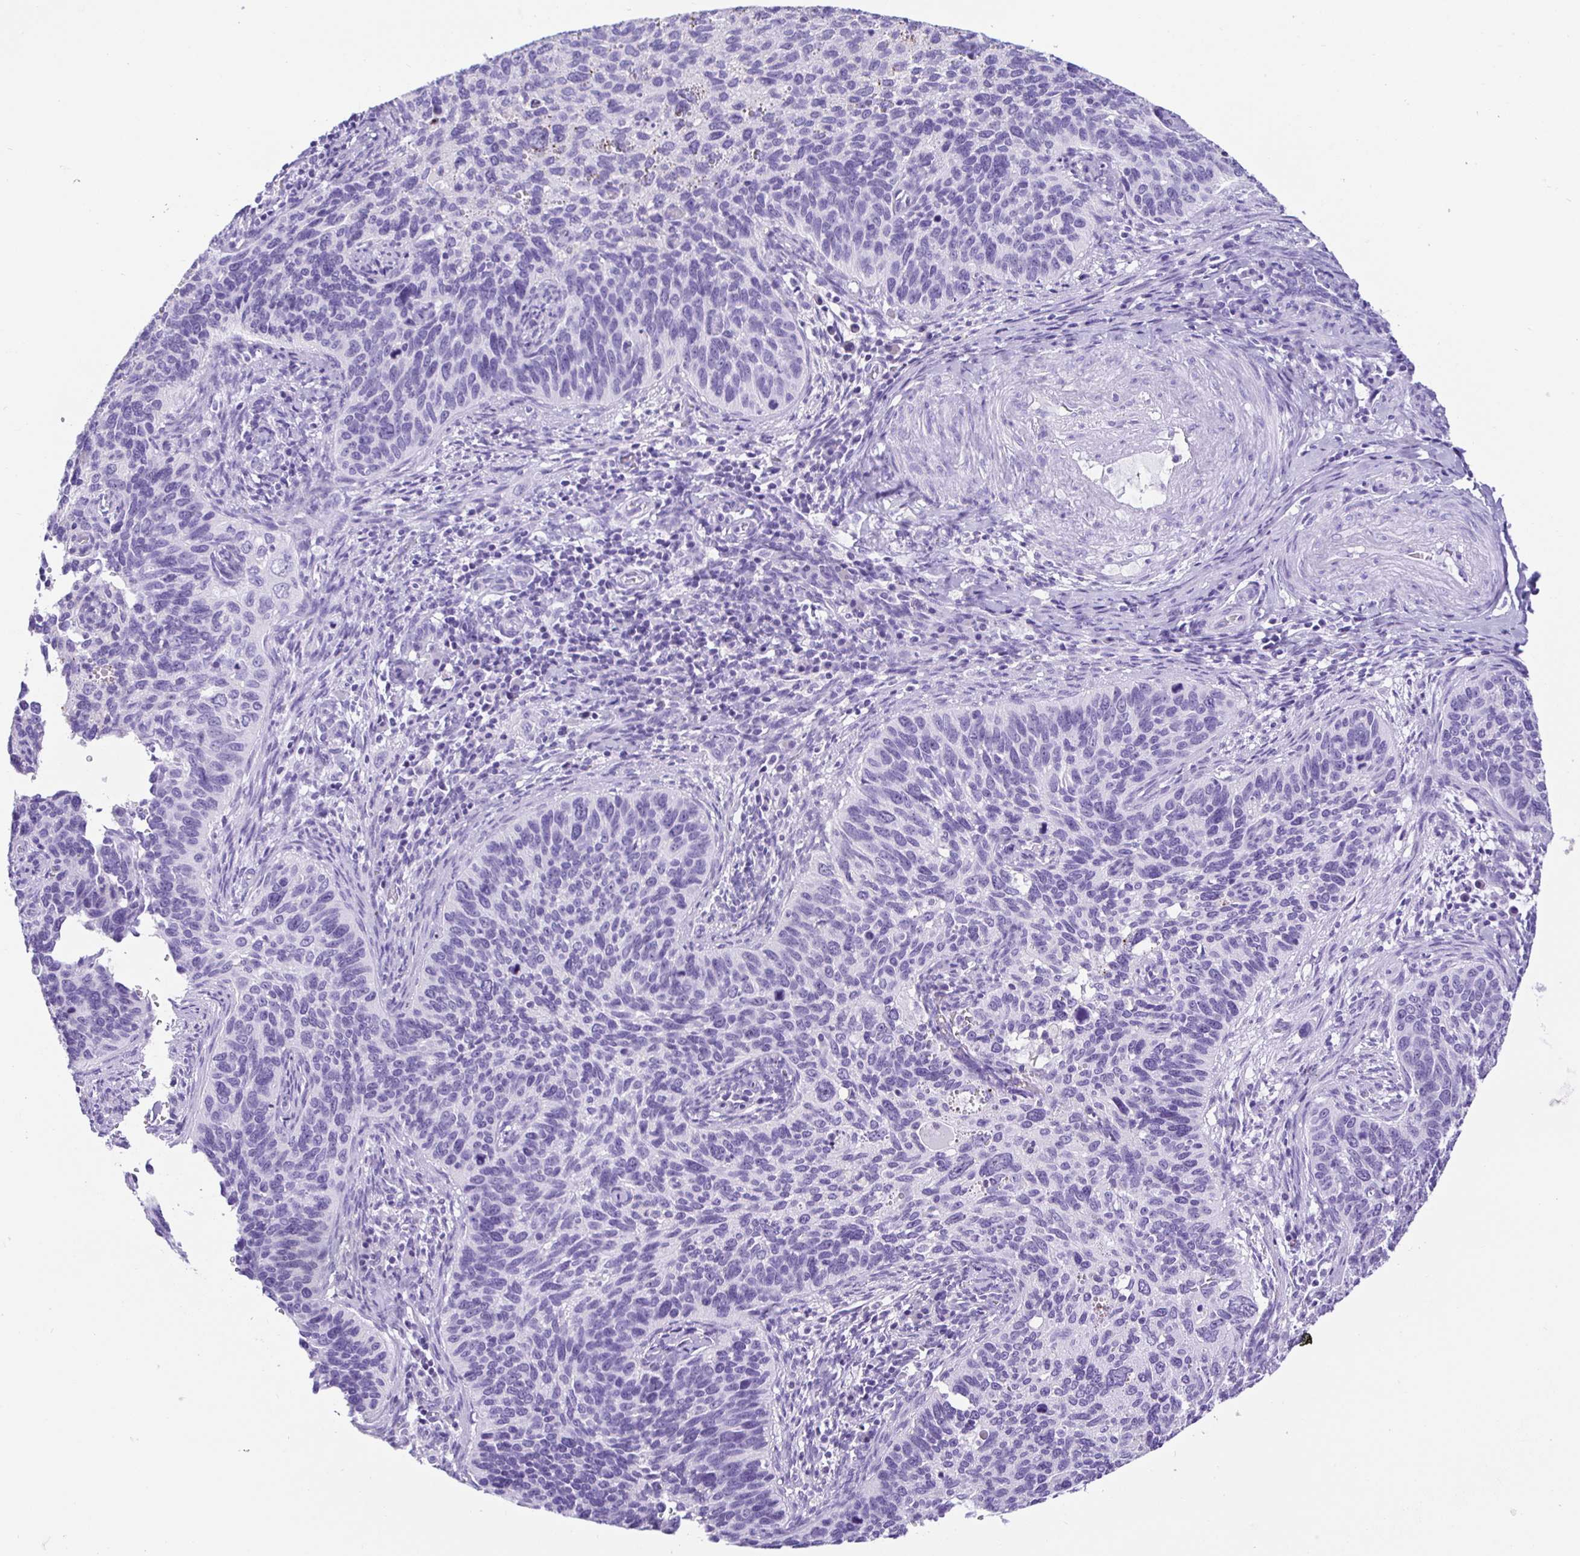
{"staining": {"intensity": "negative", "quantity": "none", "location": "none"}, "tissue": "cervical cancer", "cell_type": "Tumor cells", "image_type": "cancer", "snomed": [{"axis": "morphology", "description": "Squamous cell carcinoma, NOS"}, {"axis": "topography", "description": "Cervix"}], "caption": "Immunohistochemical staining of cervical cancer shows no significant positivity in tumor cells.", "gene": "PRAMEF19", "patient": {"sex": "female", "age": 51}}